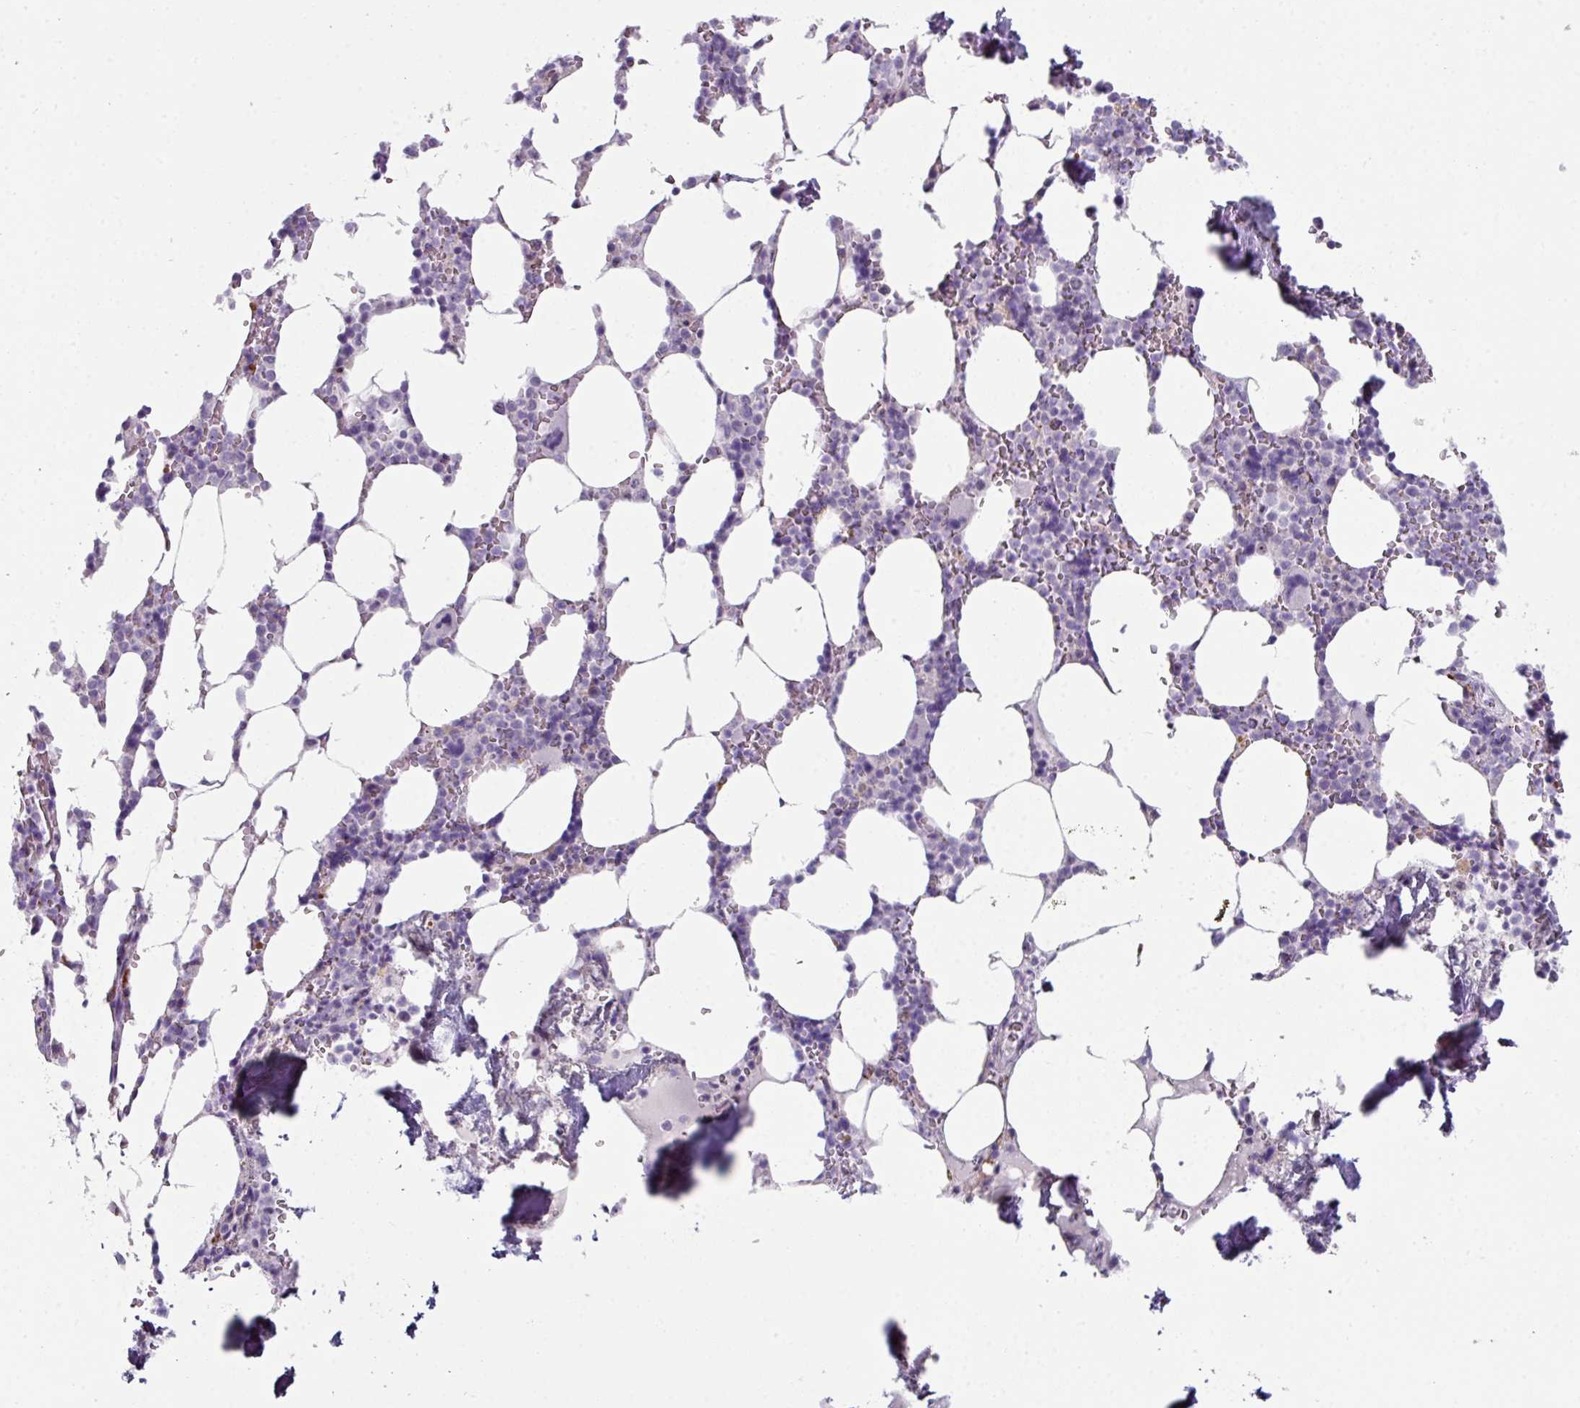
{"staining": {"intensity": "negative", "quantity": "none", "location": "none"}, "tissue": "bone marrow", "cell_type": "Hematopoietic cells", "image_type": "normal", "snomed": [{"axis": "morphology", "description": "Normal tissue, NOS"}, {"axis": "topography", "description": "Bone marrow"}], "caption": "An image of bone marrow stained for a protein demonstrates no brown staining in hematopoietic cells. (Brightfield microscopy of DAB (3,3'-diaminobenzidine) immunohistochemistry at high magnification).", "gene": "BMS1", "patient": {"sex": "male", "age": 64}}